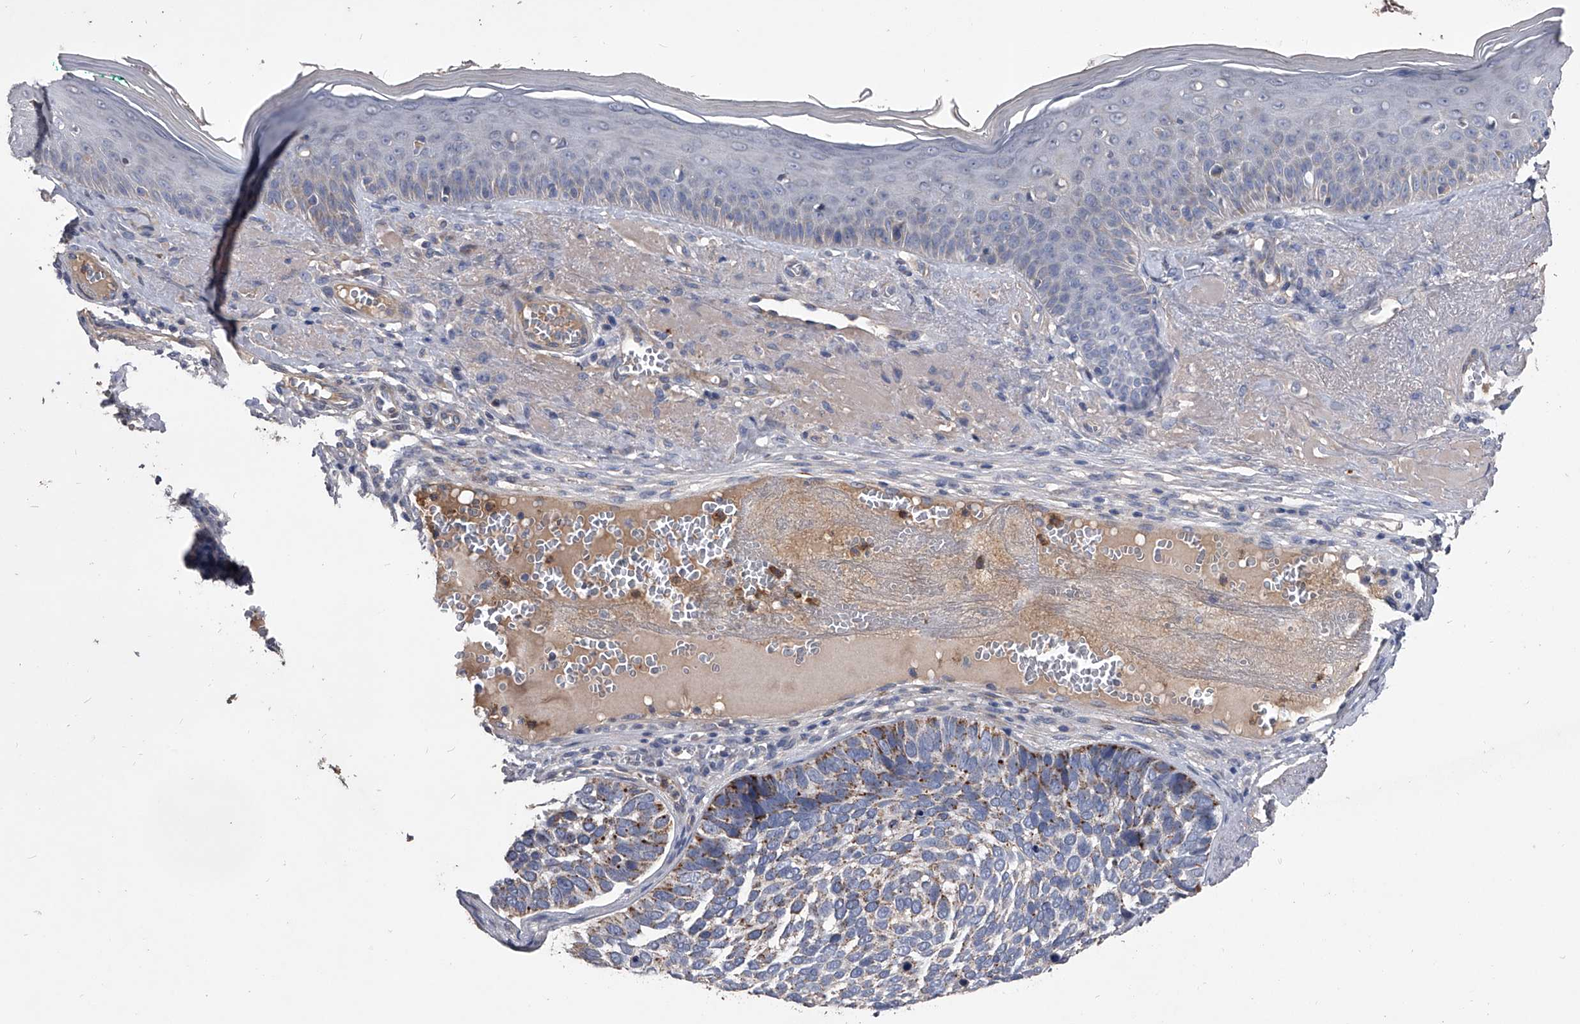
{"staining": {"intensity": "moderate", "quantity": "25%-75%", "location": "cytoplasmic/membranous"}, "tissue": "skin cancer", "cell_type": "Tumor cells", "image_type": "cancer", "snomed": [{"axis": "morphology", "description": "Basal cell carcinoma"}, {"axis": "topography", "description": "Skin"}], "caption": "Protein staining exhibits moderate cytoplasmic/membranous expression in approximately 25%-75% of tumor cells in skin cancer (basal cell carcinoma).", "gene": "NRP1", "patient": {"sex": "male", "age": 62}}